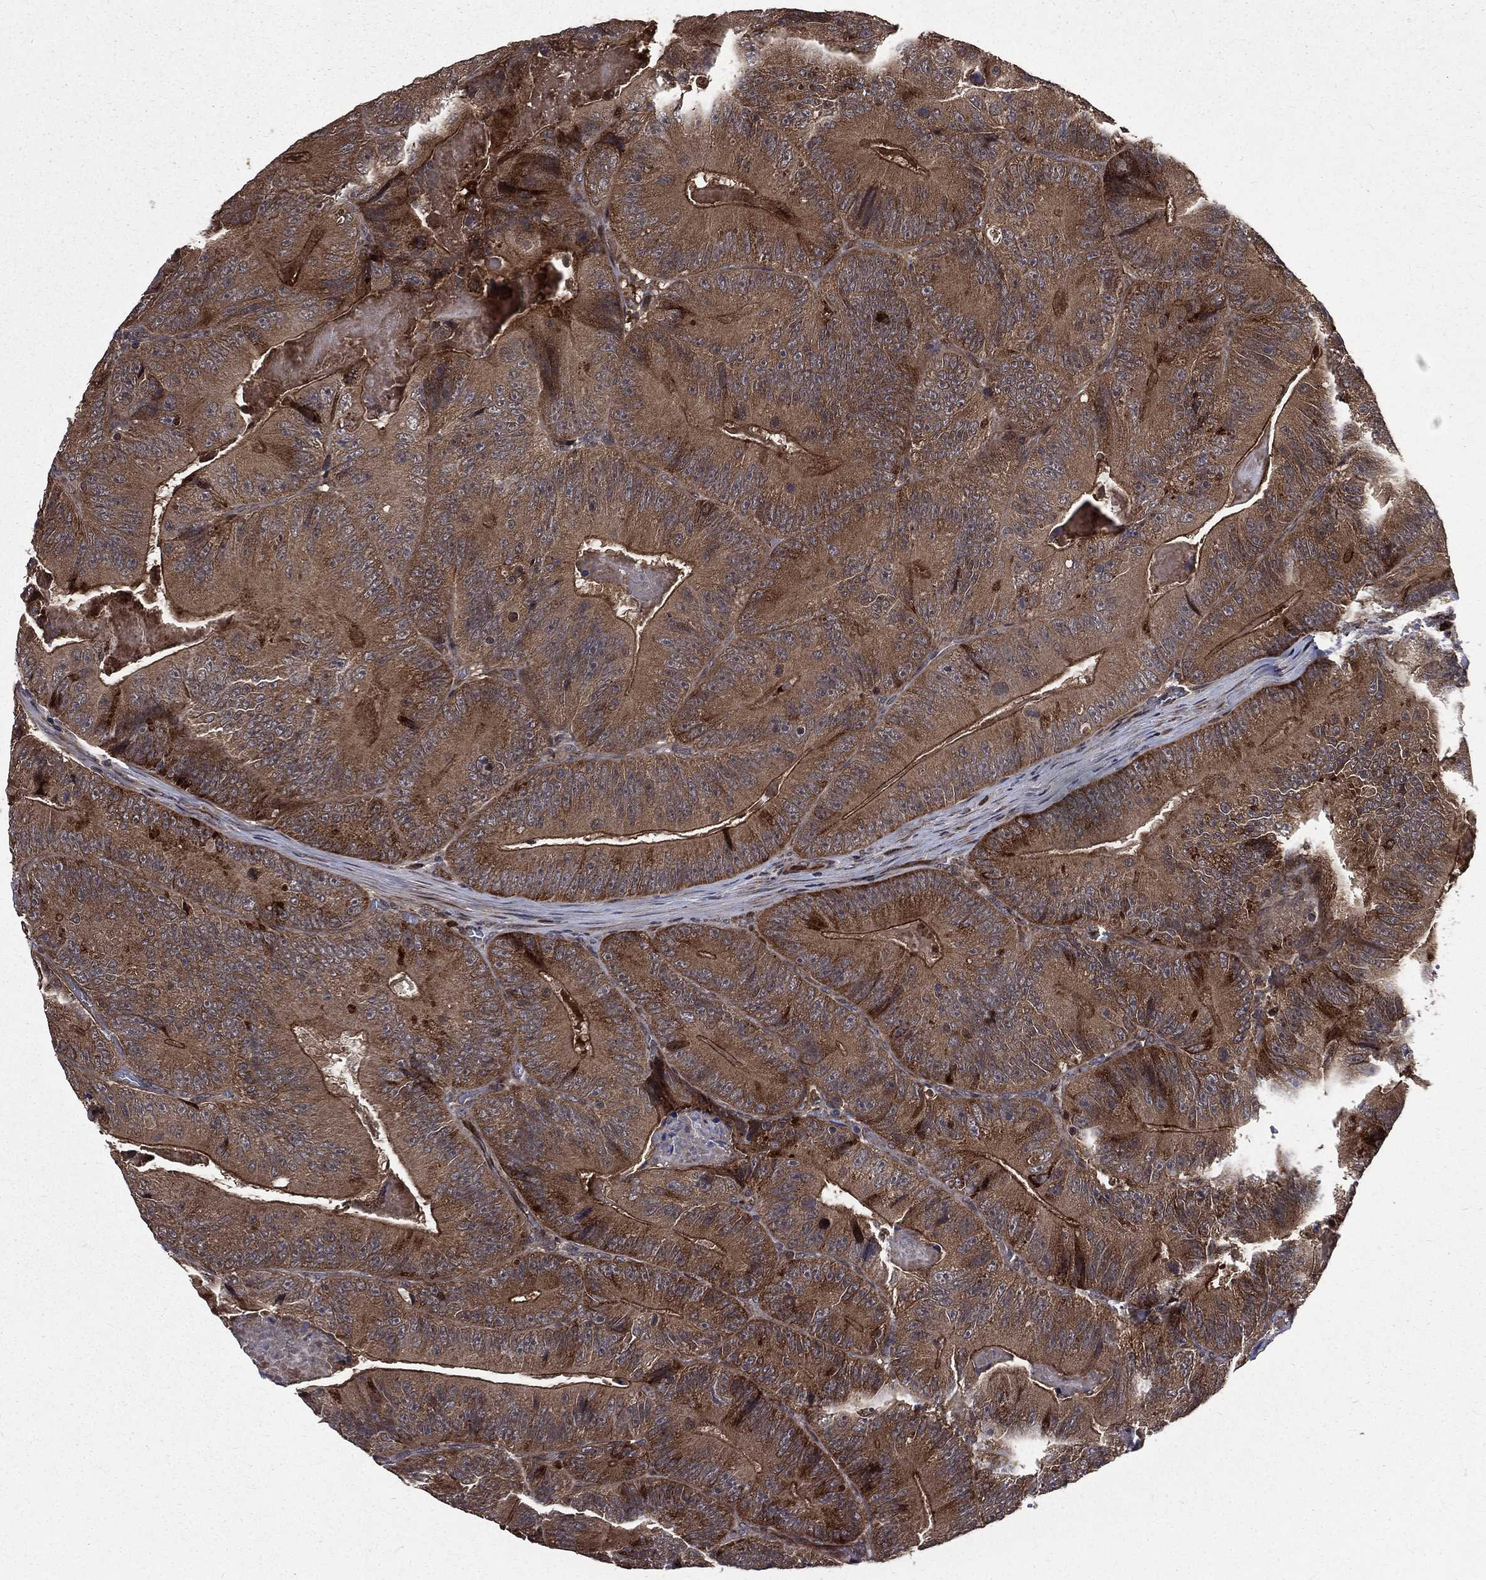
{"staining": {"intensity": "strong", "quantity": "25%-75%", "location": "cytoplasmic/membranous"}, "tissue": "colorectal cancer", "cell_type": "Tumor cells", "image_type": "cancer", "snomed": [{"axis": "morphology", "description": "Adenocarcinoma, NOS"}, {"axis": "topography", "description": "Colon"}], "caption": "This histopathology image shows immunohistochemistry staining of human colorectal cancer, with high strong cytoplasmic/membranous staining in approximately 25%-75% of tumor cells.", "gene": "LENG8", "patient": {"sex": "female", "age": 86}}